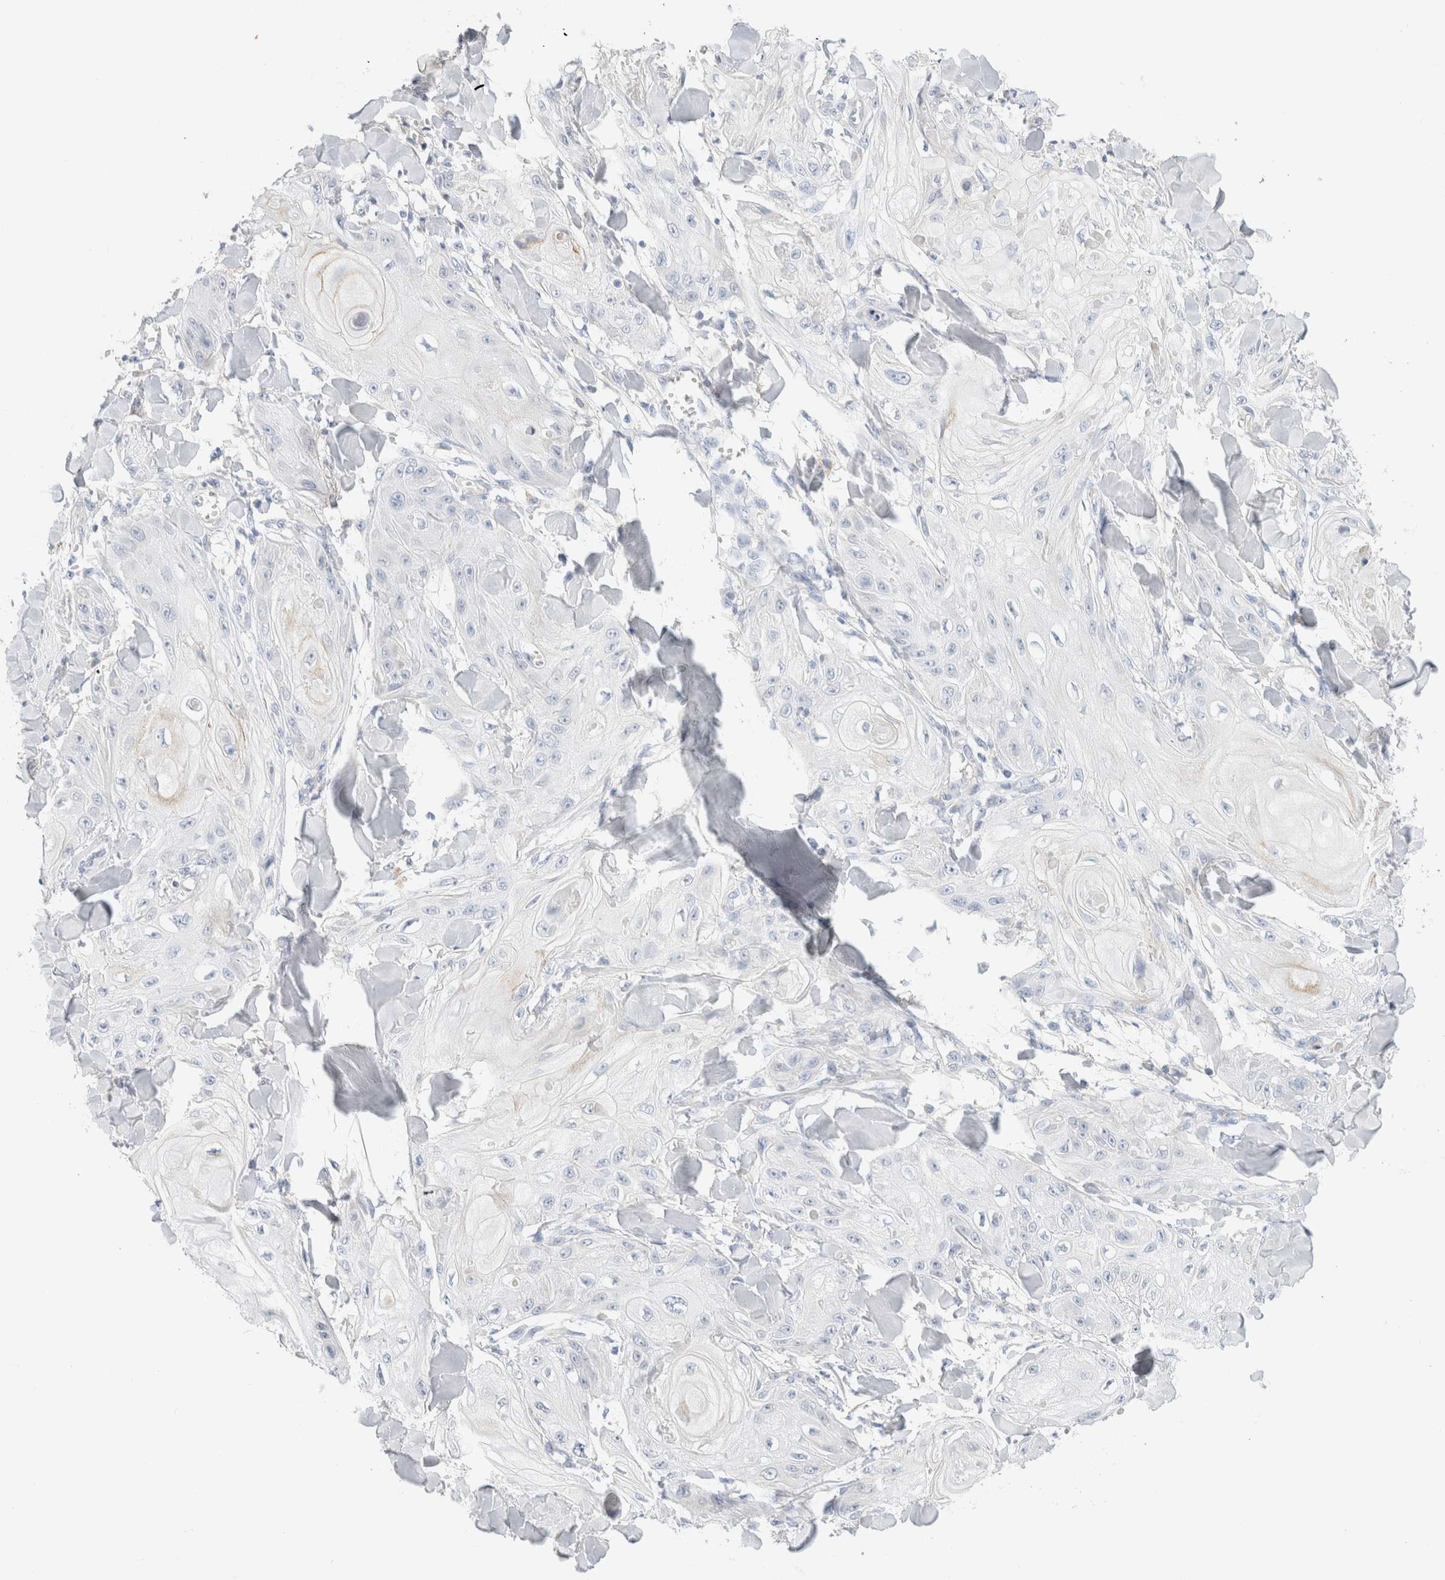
{"staining": {"intensity": "negative", "quantity": "none", "location": "none"}, "tissue": "skin cancer", "cell_type": "Tumor cells", "image_type": "cancer", "snomed": [{"axis": "morphology", "description": "Squamous cell carcinoma, NOS"}, {"axis": "topography", "description": "Skin"}], "caption": "High magnification brightfield microscopy of skin cancer stained with DAB (3,3'-diaminobenzidine) (brown) and counterstained with hematoxylin (blue): tumor cells show no significant positivity.", "gene": "GADD45G", "patient": {"sex": "male", "age": 74}}